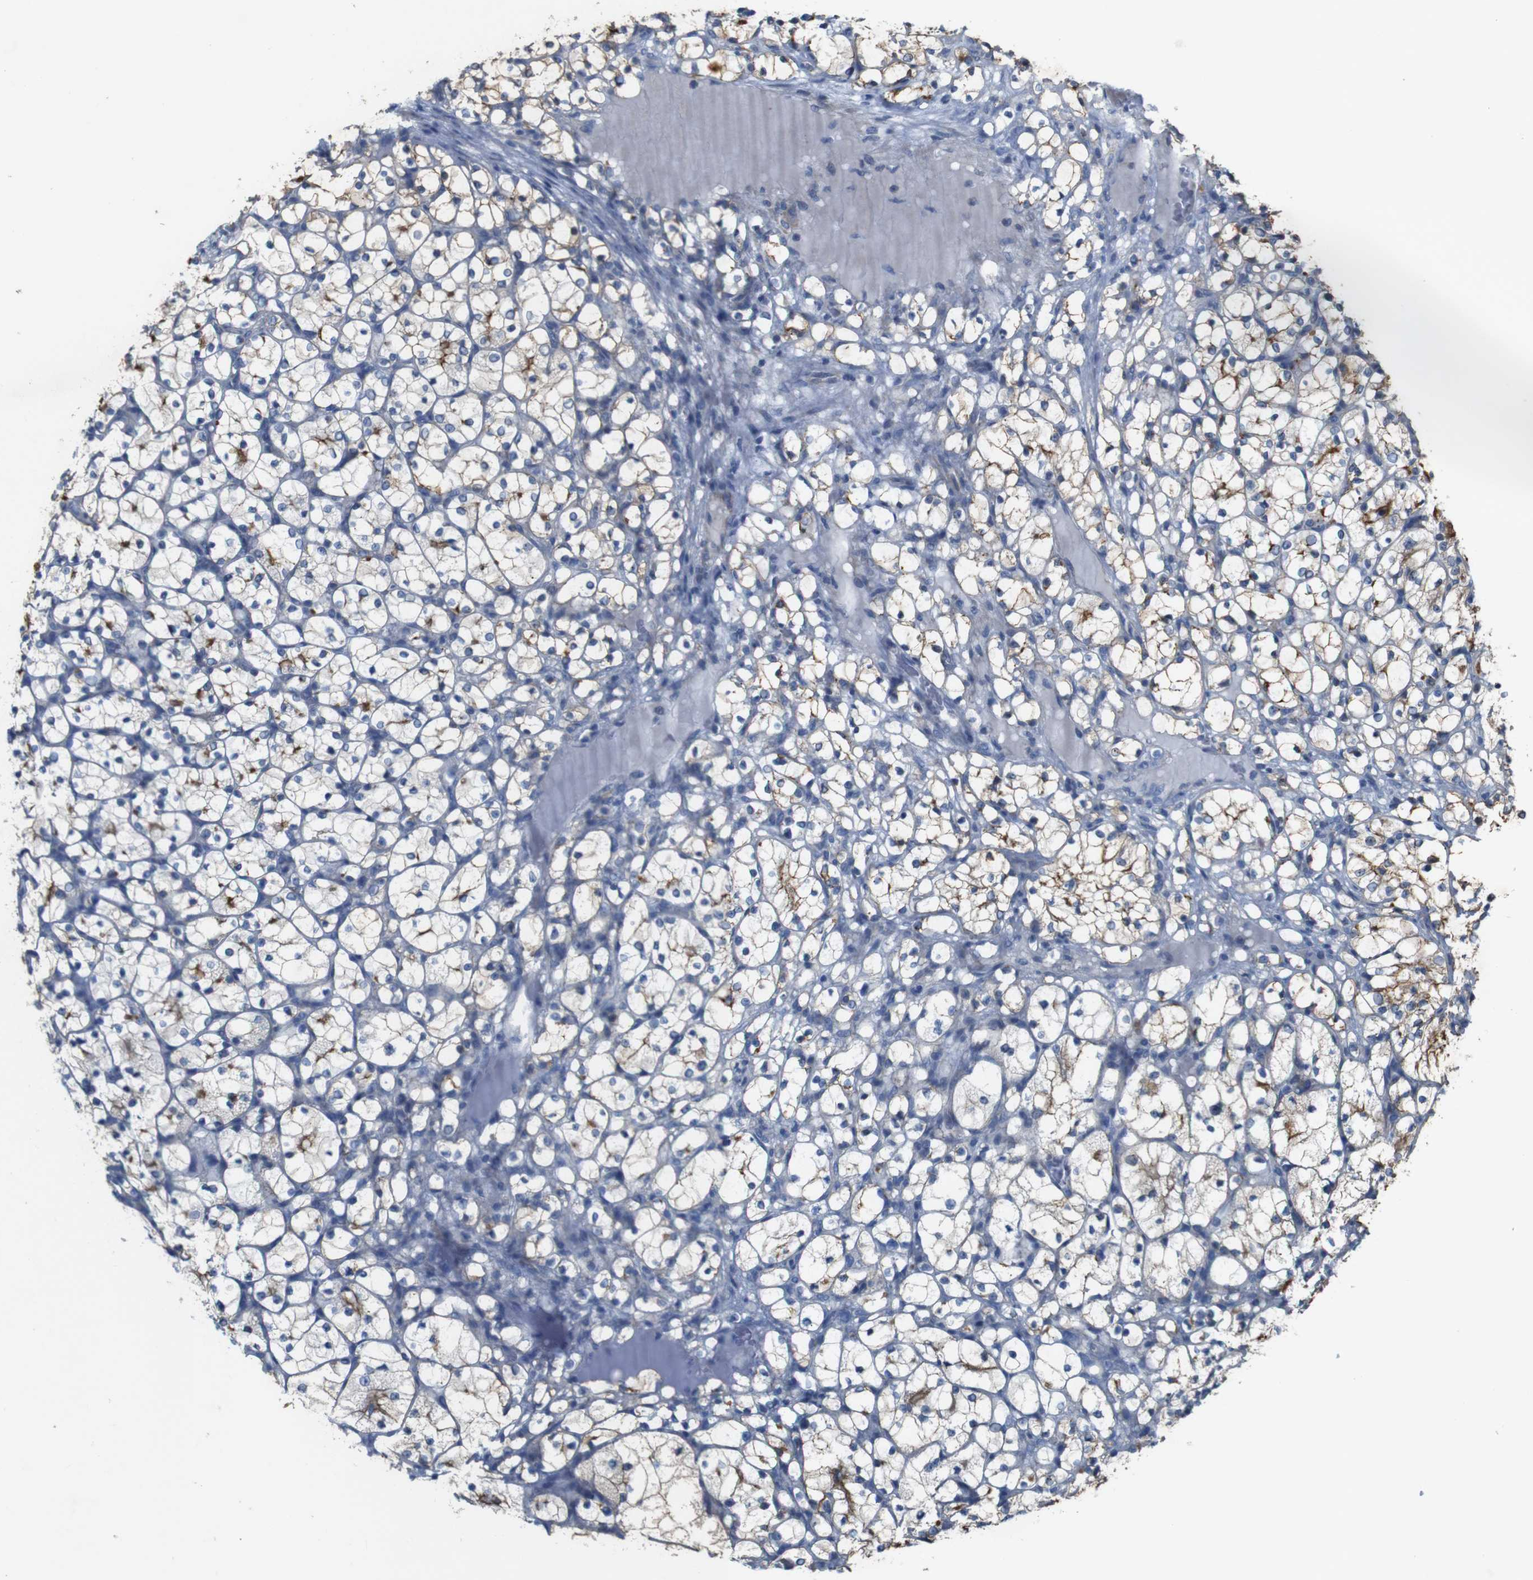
{"staining": {"intensity": "moderate", "quantity": "<25%", "location": "cytoplasmic/membranous"}, "tissue": "renal cancer", "cell_type": "Tumor cells", "image_type": "cancer", "snomed": [{"axis": "morphology", "description": "Adenocarcinoma, NOS"}, {"axis": "topography", "description": "Kidney"}], "caption": "An image showing moderate cytoplasmic/membranous expression in approximately <25% of tumor cells in renal cancer, as visualized by brown immunohistochemical staining.", "gene": "MYEOV", "patient": {"sex": "female", "age": 69}}